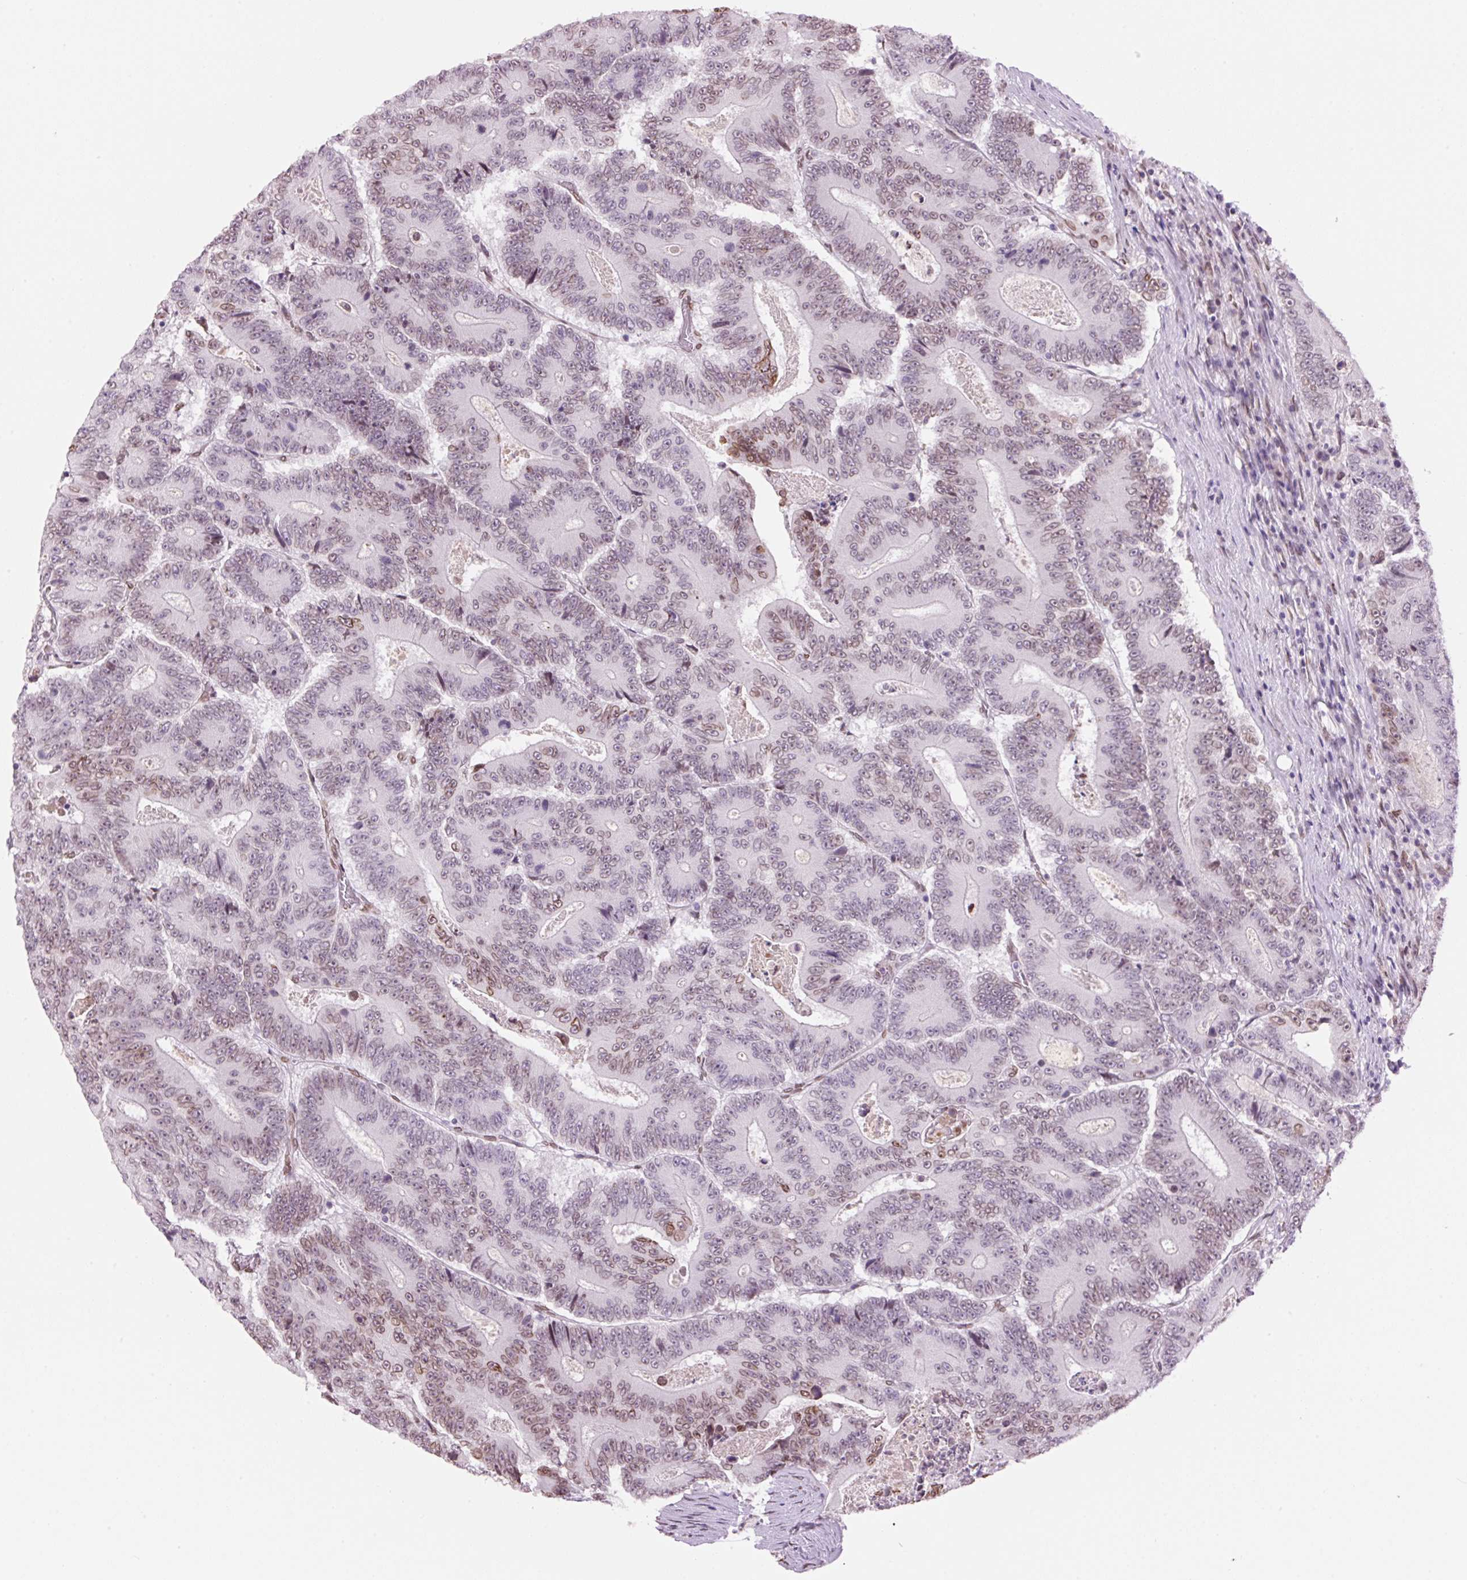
{"staining": {"intensity": "weak", "quantity": "25%-75%", "location": "cytoplasmic/membranous,nuclear"}, "tissue": "colorectal cancer", "cell_type": "Tumor cells", "image_type": "cancer", "snomed": [{"axis": "morphology", "description": "Adenocarcinoma, NOS"}, {"axis": "topography", "description": "Colon"}], "caption": "This histopathology image demonstrates immunohistochemistry staining of colorectal cancer, with low weak cytoplasmic/membranous and nuclear staining in approximately 25%-75% of tumor cells.", "gene": "ZNF224", "patient": {"sex": "male", "age": 83}}